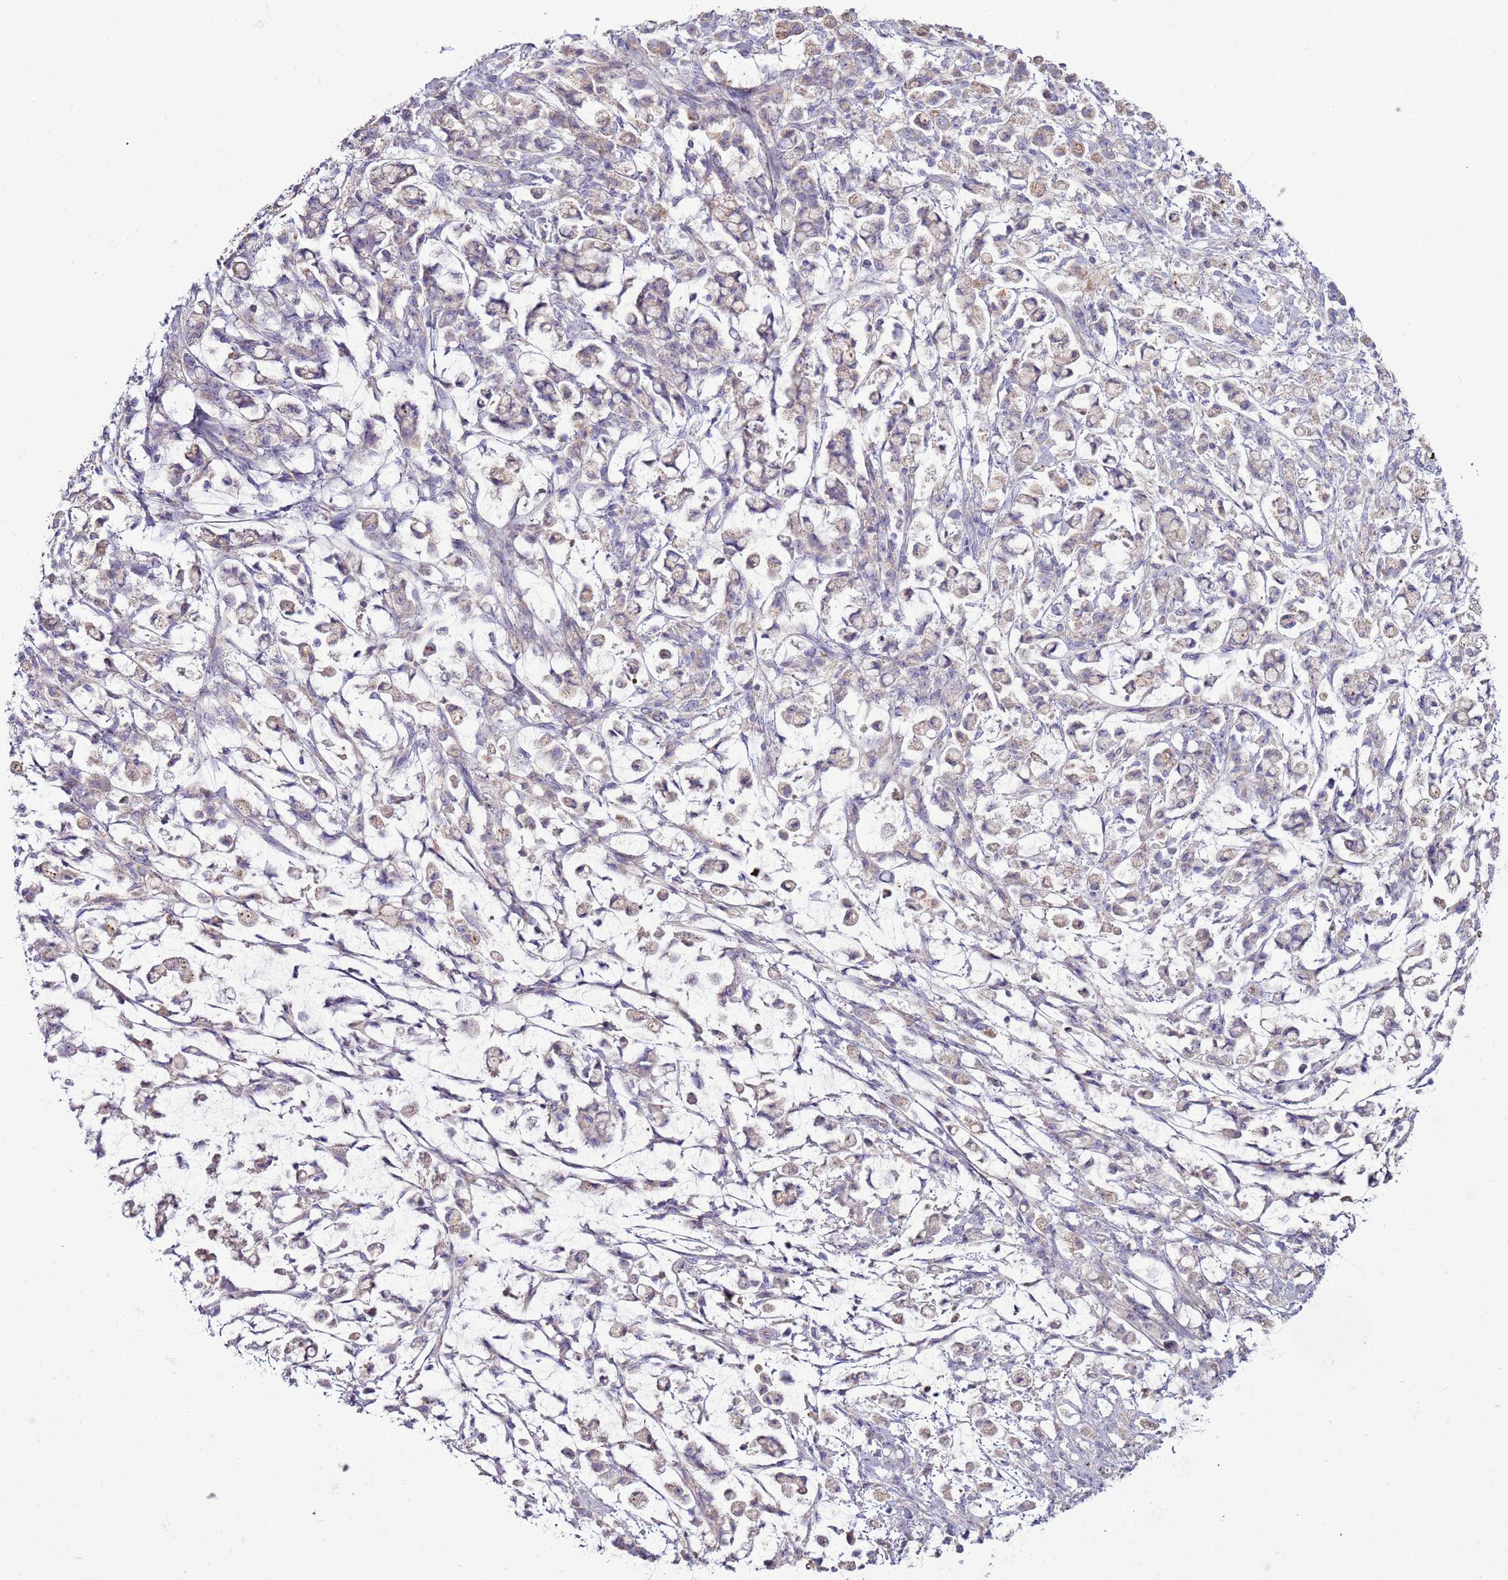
{"staining": {"intensity": "negative", "quantity": "none", "location": "none"}, "tissue": "stomach cancer", "cell_type": "Tumor cells", "image_type": "cancer", "snomed": [{"axis": "morphology", "description": "Adenocarcinoma, NOS"}, {"axis": "topography", "description": "Stomach"}], "caption": "Immunohistochemistry (IHC) of stomach cancer exhibits no staining in tumor cells. The staining was performed using DAB (3,3'-diaminobenzidine) to visualize the protein expression in brown, while the nuclei were stained in blue with hematoxylin (Magnification: 20x).", "gene": "TRAPPC4", "patient": {"sex": "female", "age": 60}}